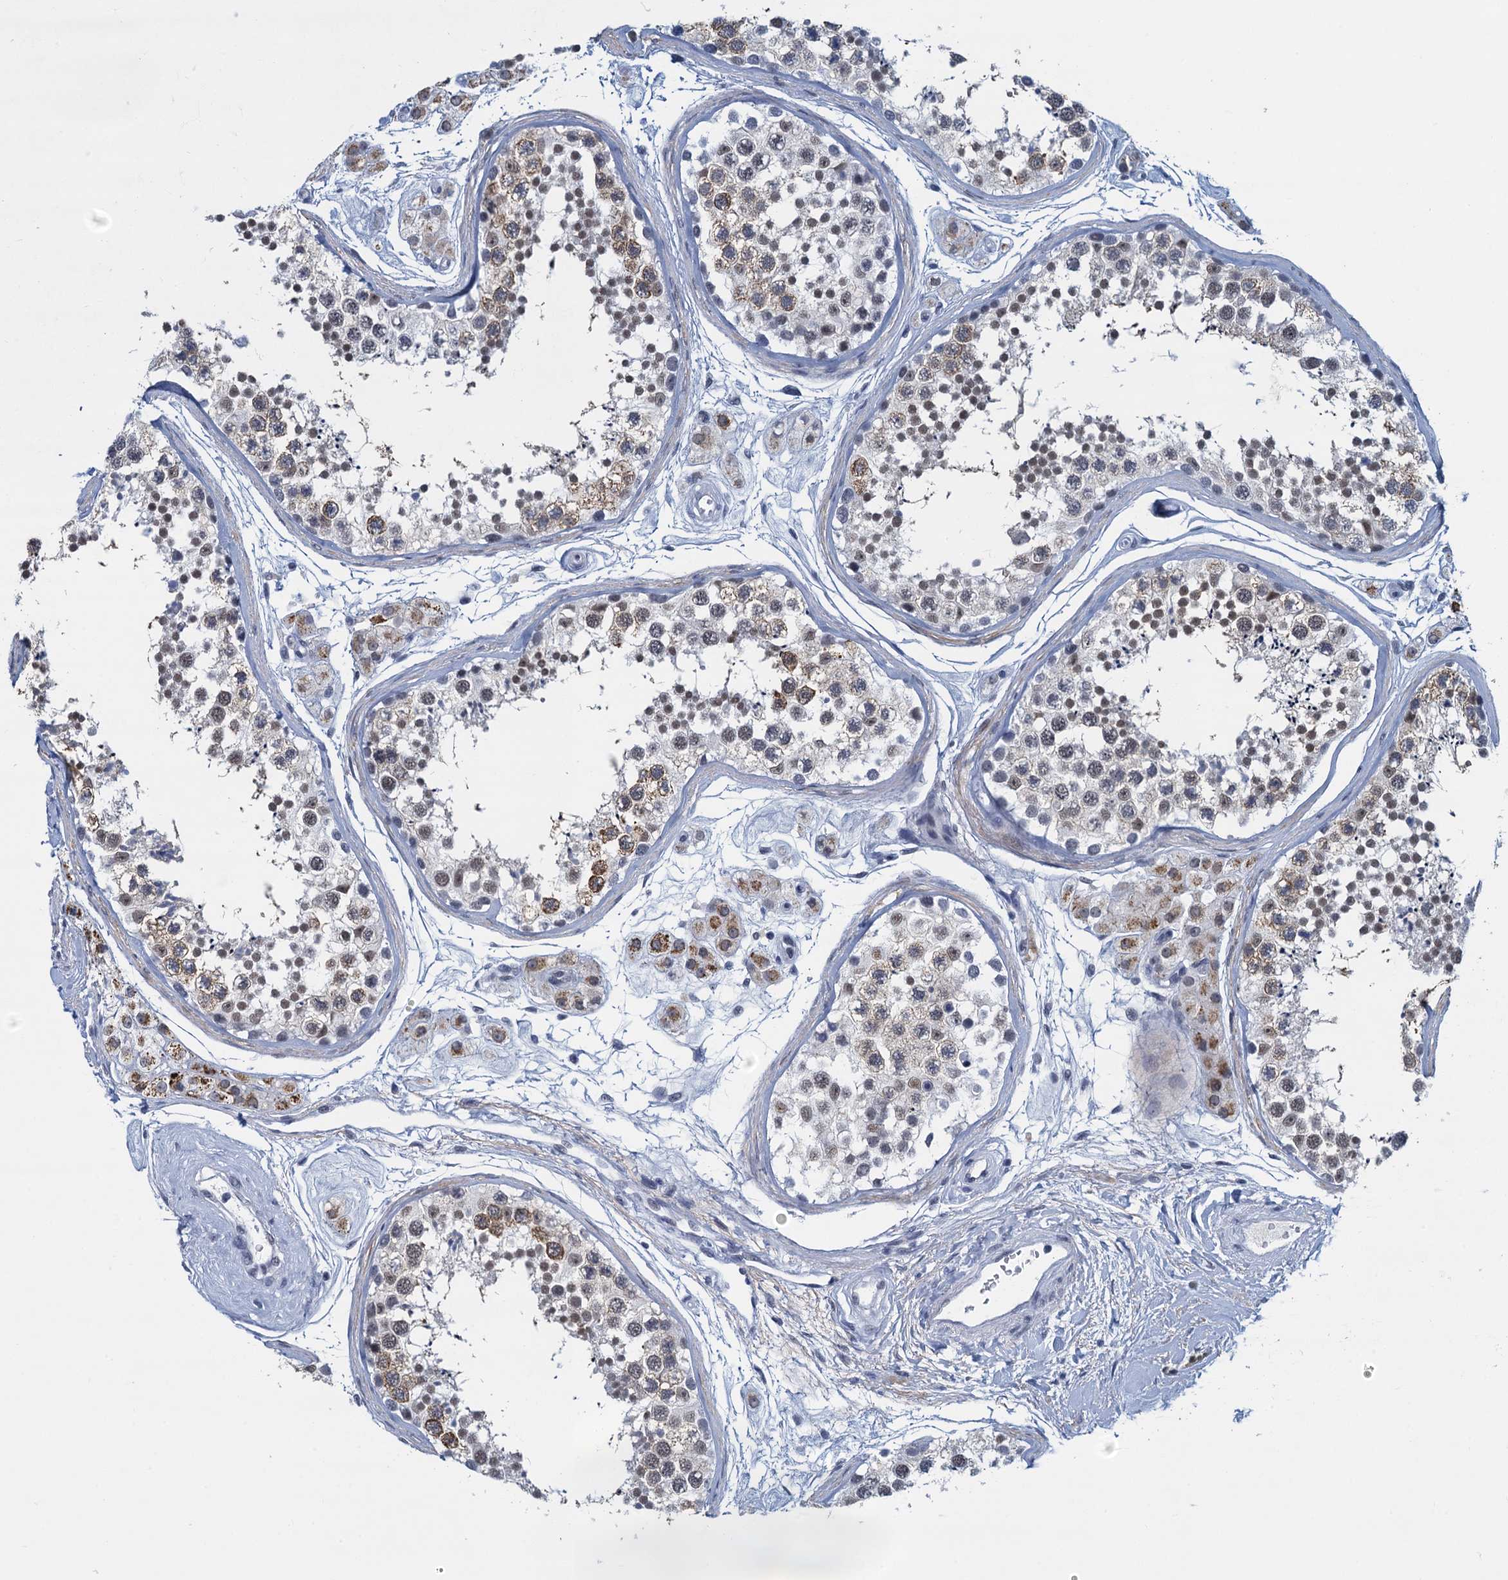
{"staining": {"intensity": "moderate", "quantity": "25%-75%", "location": "cytoplasmic/membranous"}, "tissue": "testis", "cell_type": "Cells in seminiferous ducts", "image_type": "normal", "snomed": [{"axis": "morphology", "description": "Normal tissue, NOS"}, {"axis": "topography", "description": "Testis"}], "caption": "Human testis stained with a brown dye shows moderate cytoplasmic/membranous positive expression in approximately 25%-75% of cells in seminiferous ducts.", "gene": "EPS8L1", "patient": {"sex": "male", "age": 56}}